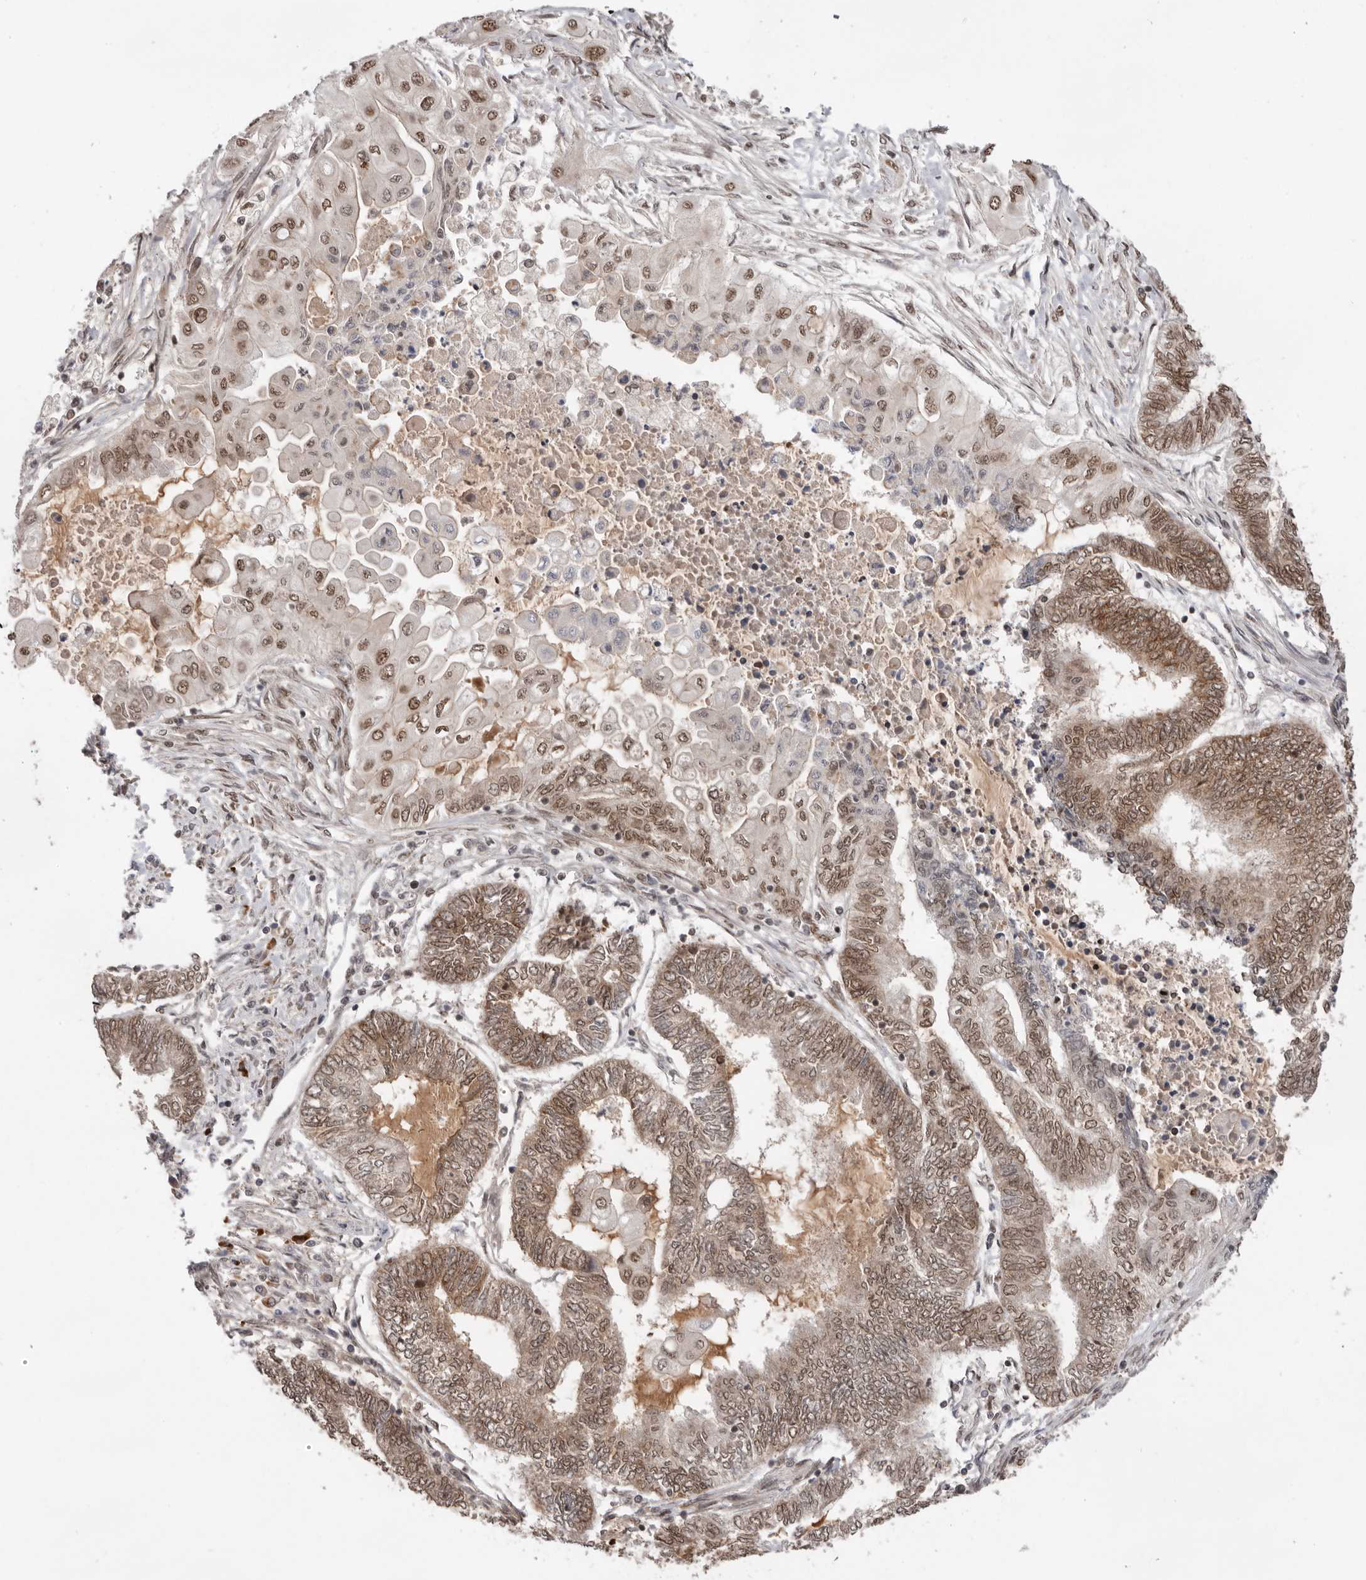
{"staining": {"intensity": "moderate", "quantity": ">75%", "location": "nuclear"}, "tissue": "endometrial cancer", "cell_type": "Tumor cells", "image_type": "cancer", "snomed": [{"axis": "morphology", "description": "Adenocarcinoma, NOS"}, {"axis": "topography", "description": "Uterus"}, {"axis": "topography", "description": "Endometrium"}], "caption": "Protein staining demonstrates moderate nuclear staining in approximately >75% of tumor cells in endometrial adenocarcinoma.", "gene": "CHTOP", "patient": {"sex": "female", "age": 70}}